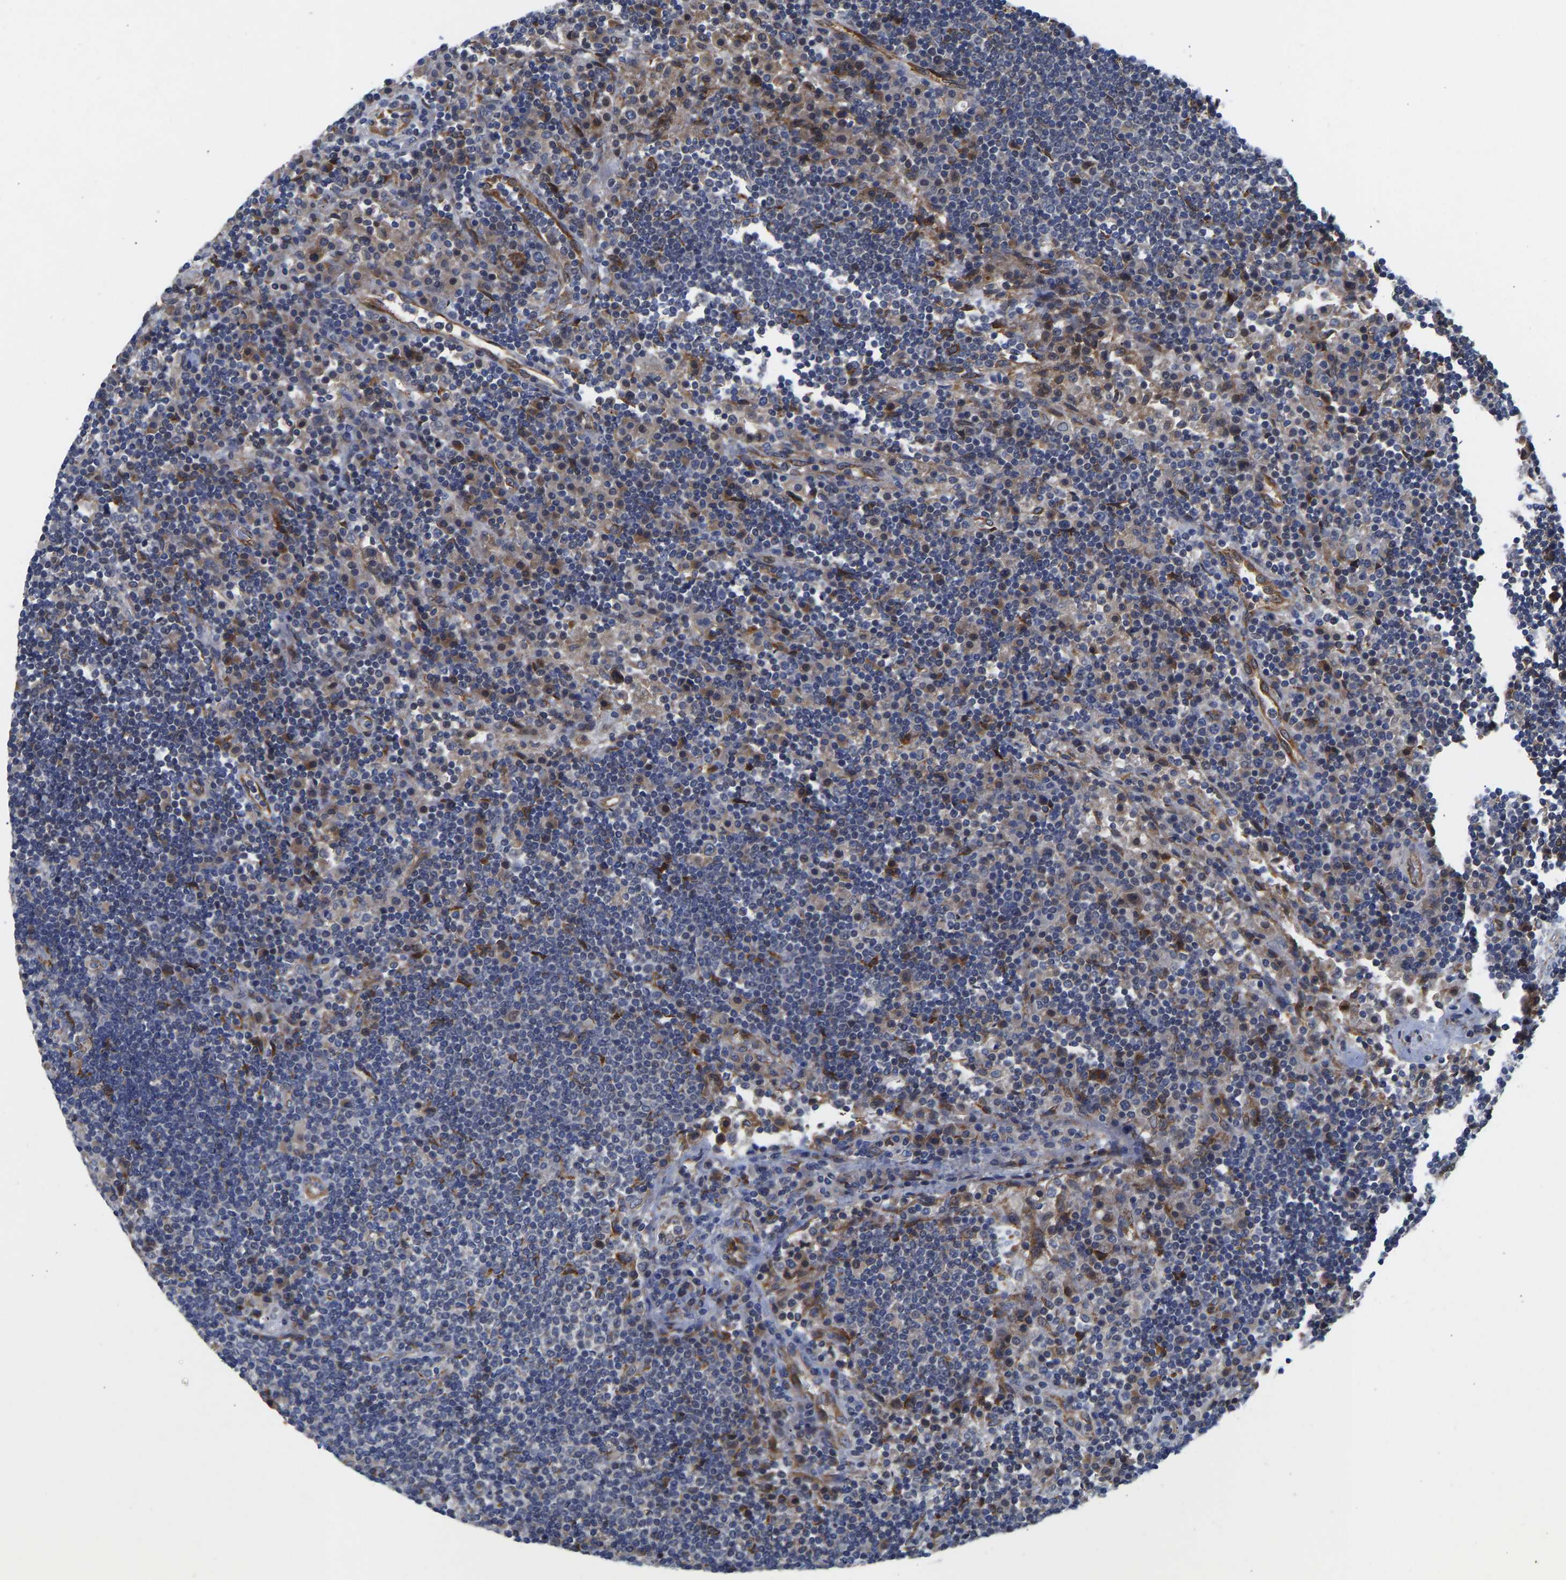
{"staining": {"intensity": "negative", "quantity": "none", "location": "none"}, "tissue": "lymph node", "cell_type": "Germinal center cells", "image_type": "normal", "snomed": [{"axis": "morphology", "description": "Normal tissue, NOS"}, {"axis": "topography", "description": "Lymph node"}], "caption": "Immunohistochemistry (IHC) of unremarkable human lymph node shows no positivity in germinal center cells. (DAB (3,3'-diaminobenzidine) immunohistochemistry with hematoxylin counter stain).", "gene": "FRRS1", "patient": {"sex": "female", "age": 53}}